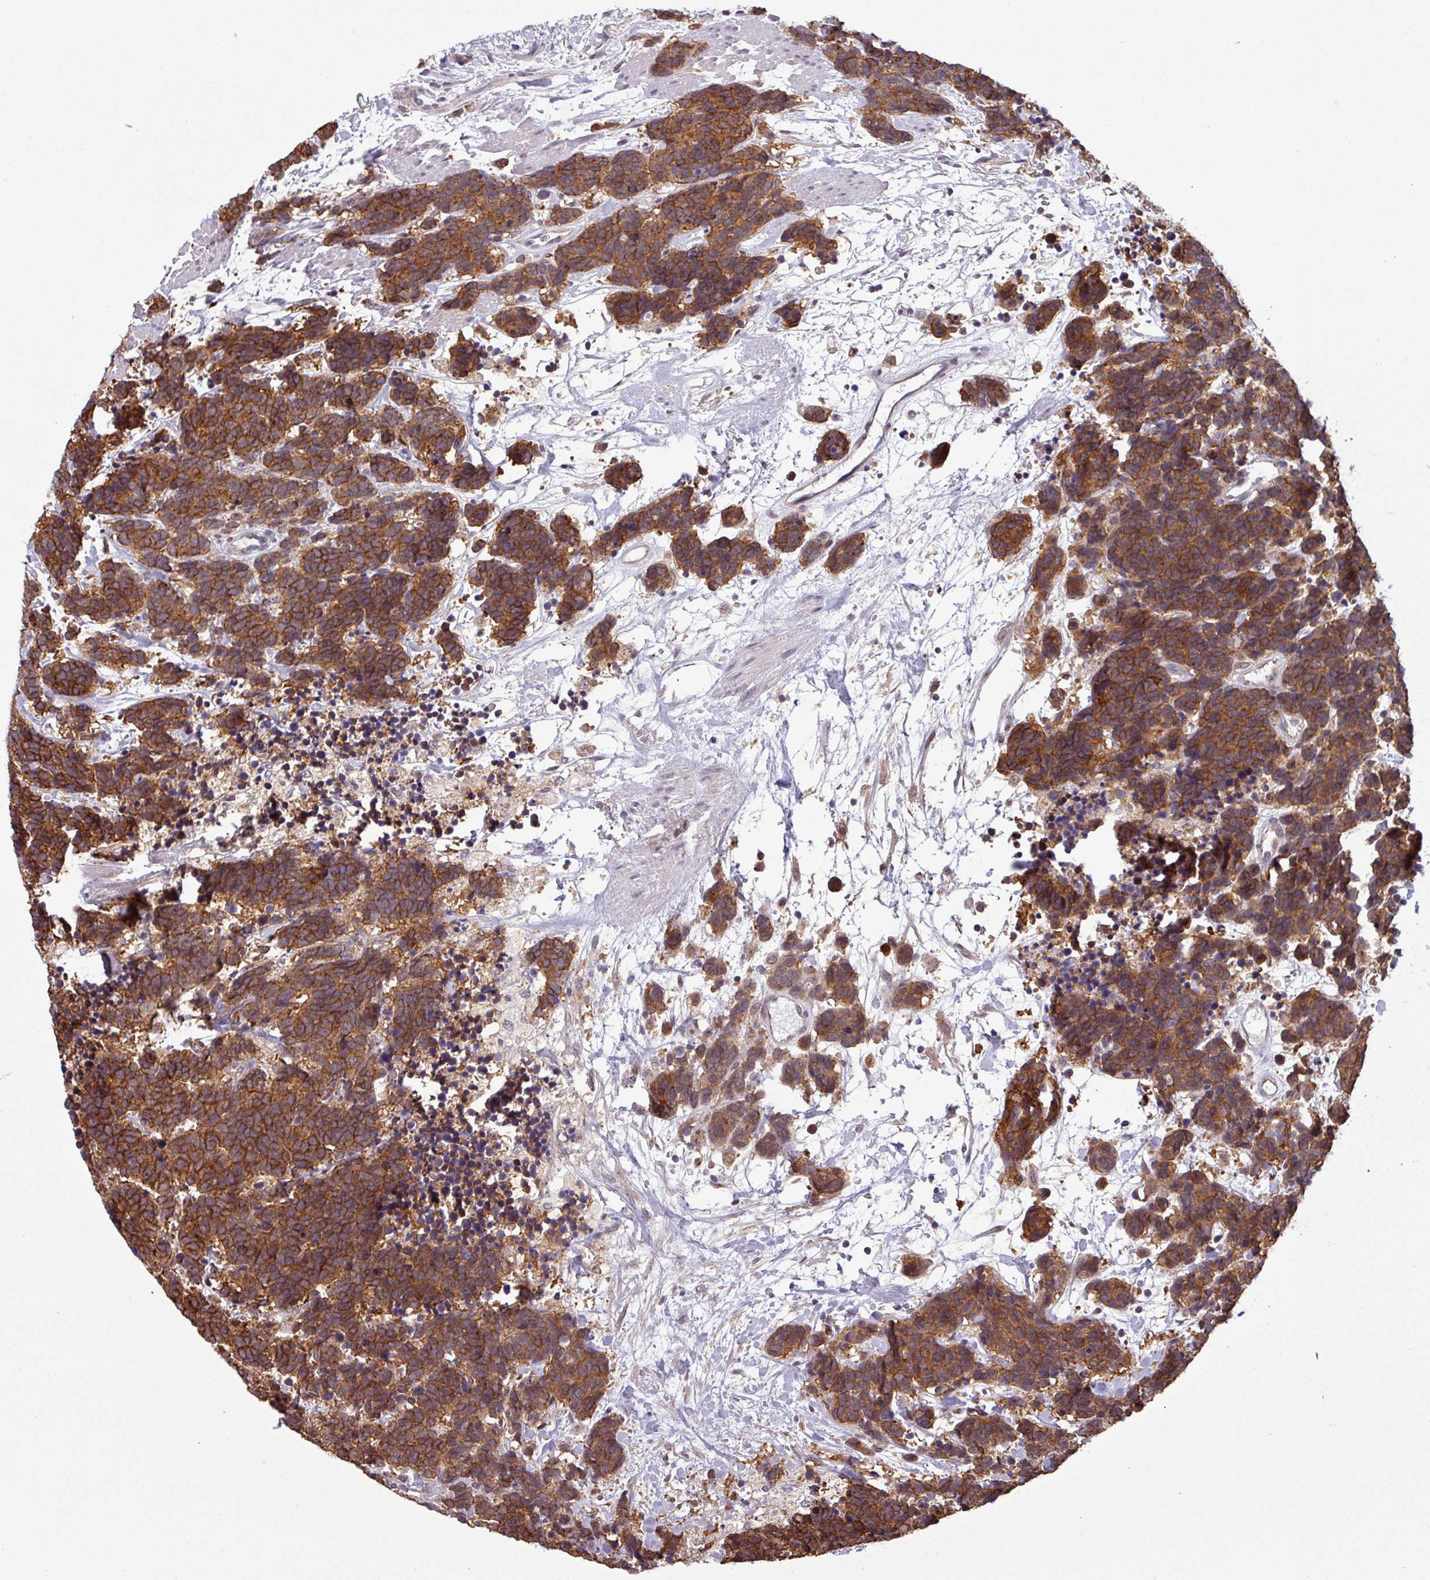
{"staining": {"intensity": "strong", "quantity": ">75%", "location": "cytoplasmic/membranous"}, "tissue": "carcinoid", "cell_type": "Tumor cells", "image_type": "cancer", "snomed": [{"axis": "morphology", "description": "Carcinoma, NOS"}, {"axis": "morphology", "description": "Carcinoid, malignant, NOS"}, {"axis": "topography", "description": "Prostate"}], "caption": "Immunohistochemical staining of human carcinoid shows high levels of strong cytoplasmic/membranous positivity in approximately >75% of tumor cells.", "gene": "NPFFR1", "patient": {"sex": "male", "age": 57}}